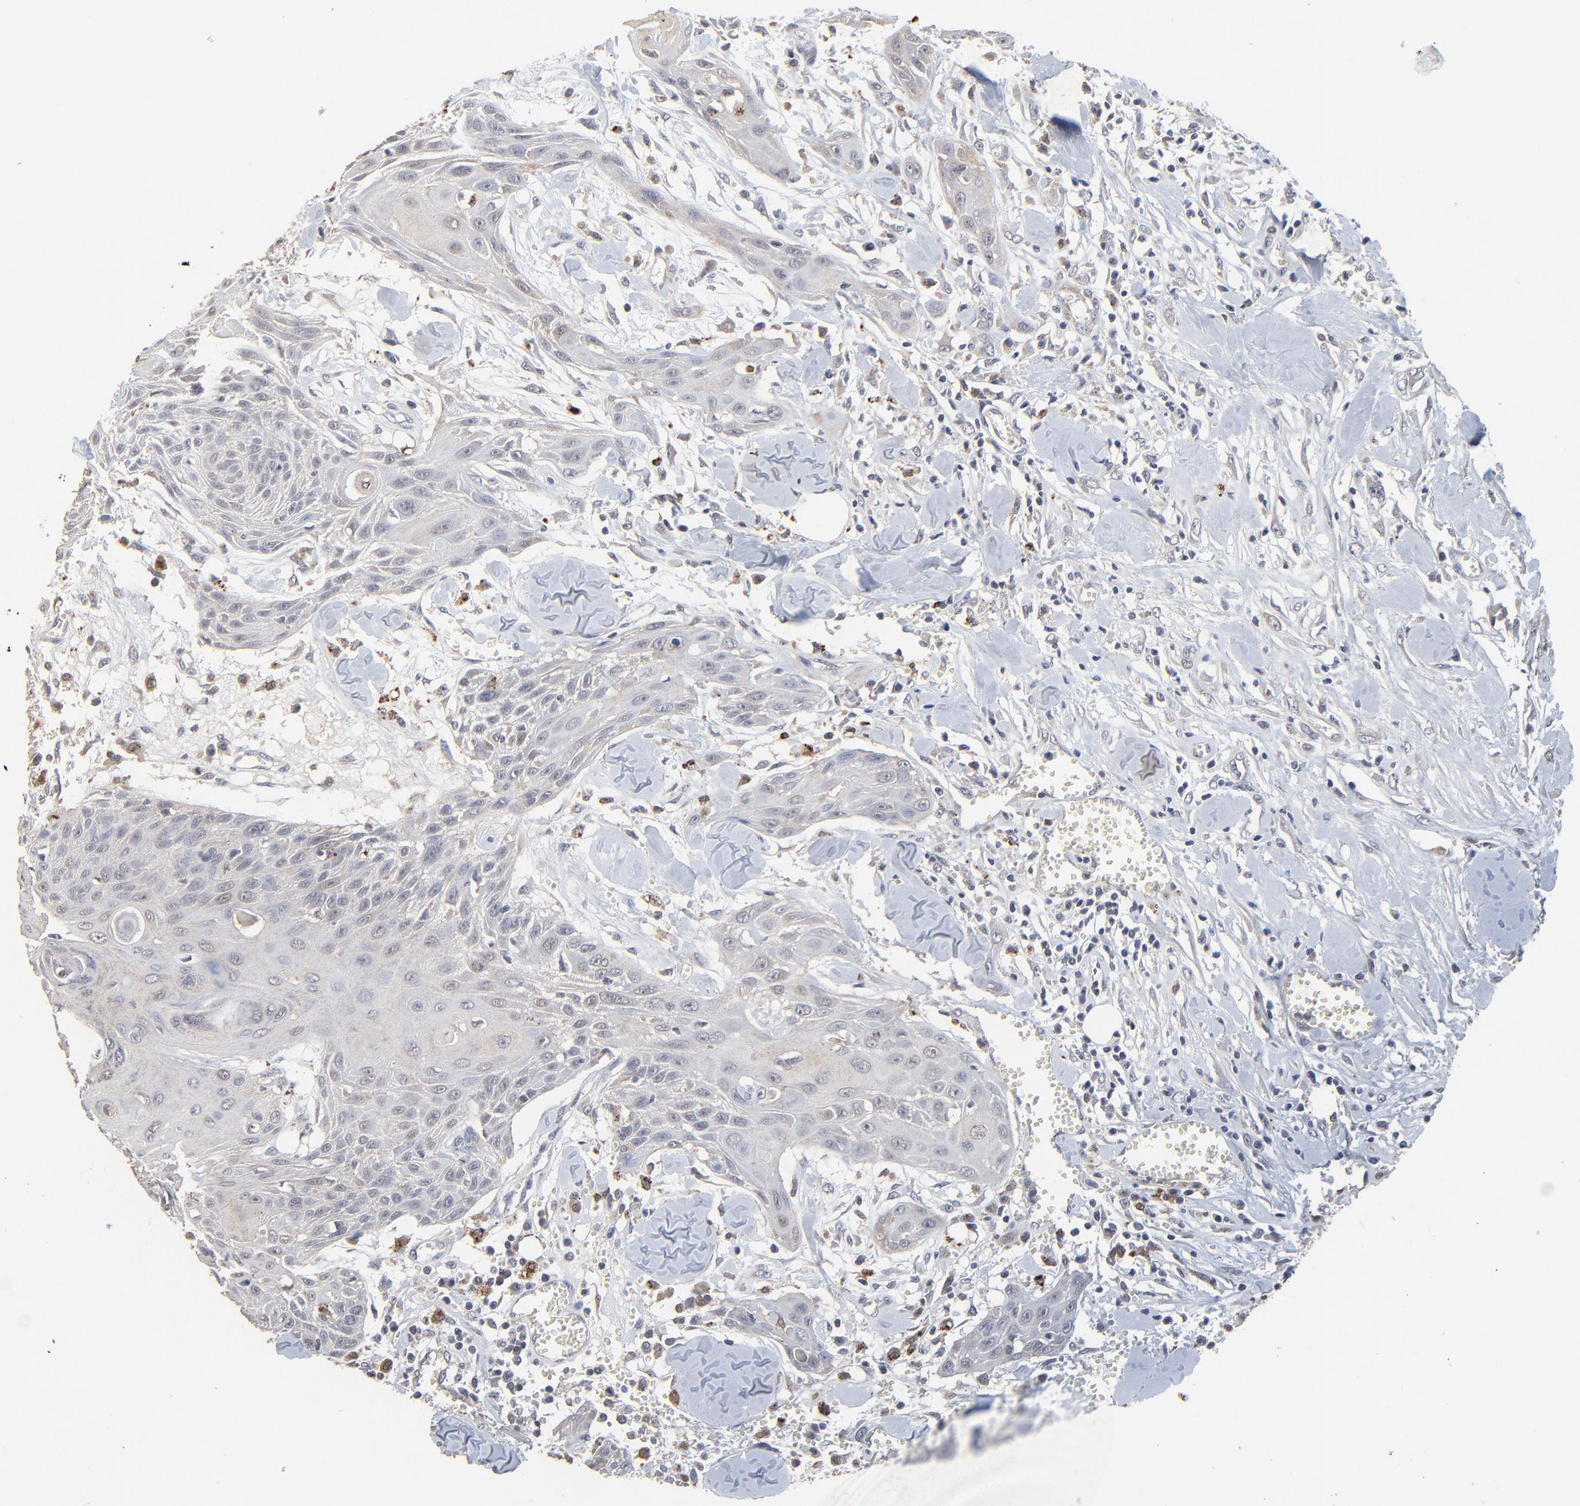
{"staining": {"intensity": "weak", "quantity": "<25%", "location": "cytoplasmic/membranous"}, "tissue": "head and neck cancer", "cell_type": "Tumor cells", "image_type": "cancer", "snomed": [{"axis": "morphology", "description": "Squamous cell carcinoma, NOS"}, {"axis": "morphology", "description": "Squamous cell carcinoma, metastatic, NOS"}, {"axis": "topography", "description": "Lymph node"}, {"axis": "topography", "description": "Salivary gland"}, {"axis": "topography", "description": "Head-Neck"}], "caption": "Protein analysis of head and neck cancer (squamous cell carcinoma) demonstrates no significant staining in tumor cells. Nuclei are stained in blue.", "gene": "LGALS3", "patient": {"sex": "female", "age": 74}}